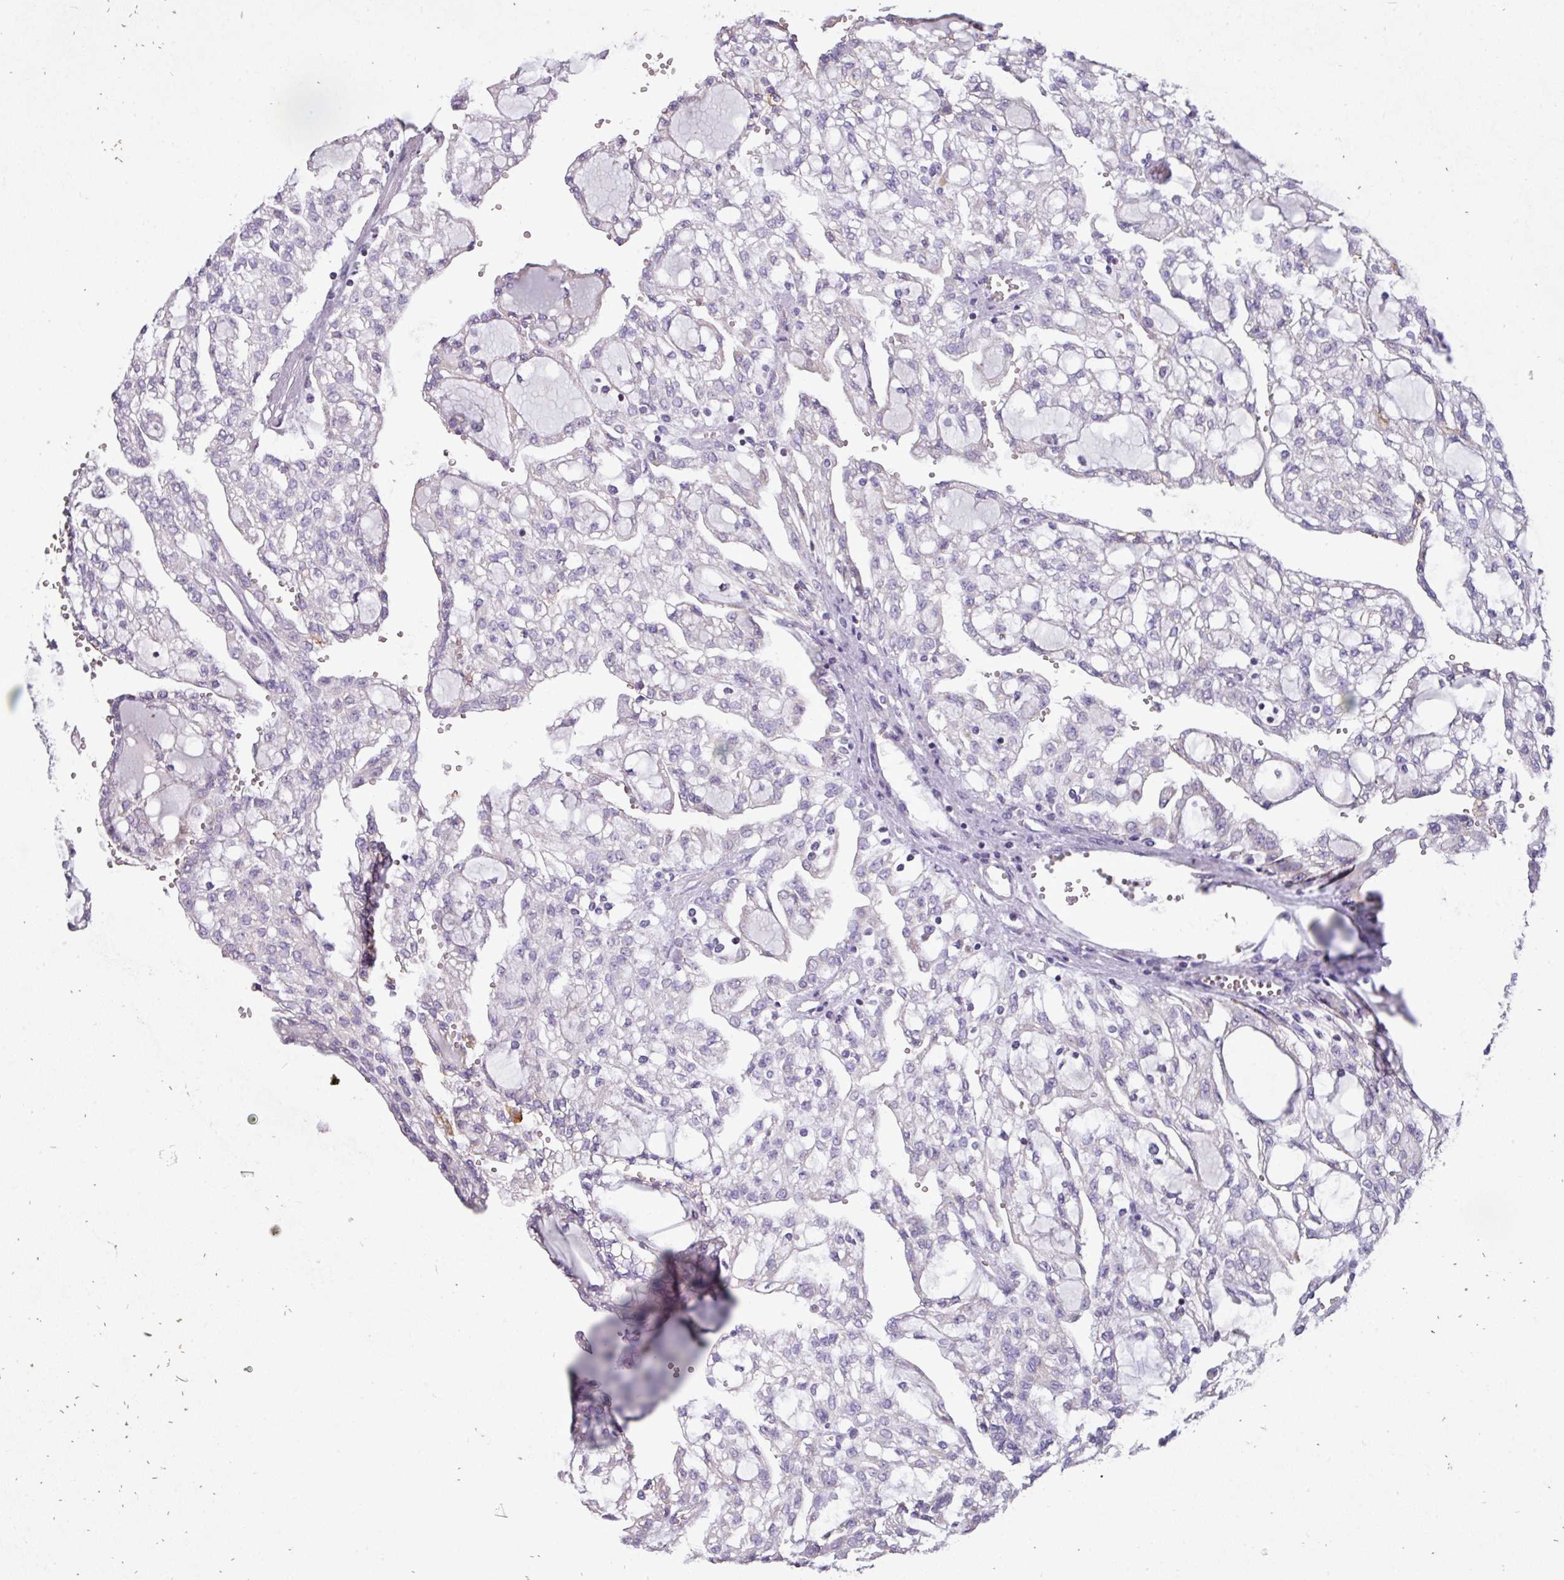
{"staining": {"intensity": "negative", "quantity": "none", "location": "none"}, "tissue": "renal cancer", "cell_type": "Tumor cells", "image_type": "cancer", "snomed": [{"axis": "morphology", "description": "Adenocarcinoma, NOS"}, {"axis": "topography", "description": "Kidney"}], "caption": "A histopathology image of adenocarcinoma (renal) stained for a protein shows no brown staining in tumor cells.", "gene": "TRAPPC1", "patient": {"sex": "male", "age": 63}}